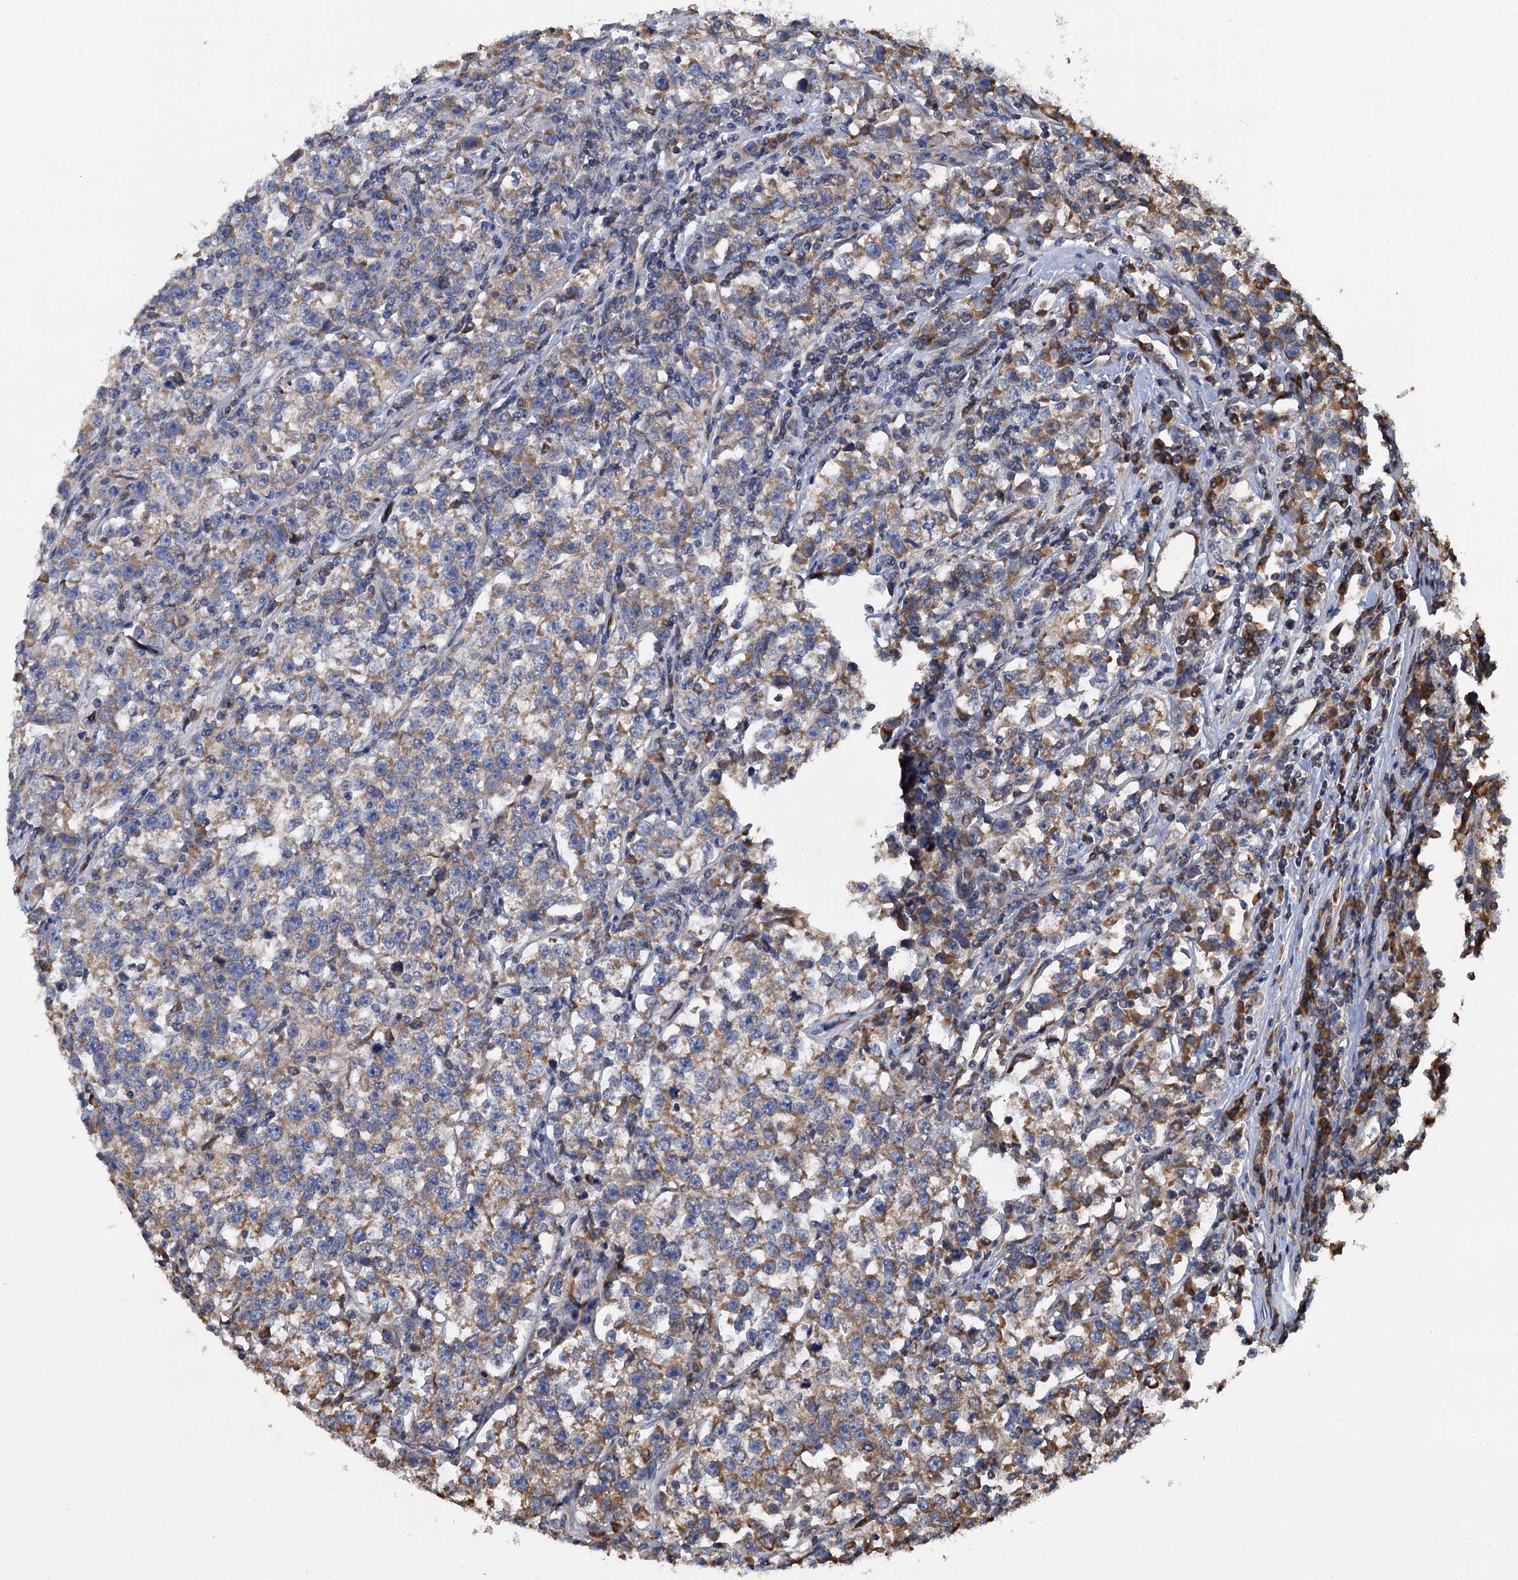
{"staining": {"intensity": "moderate", "quantity": "25%-75%", "location": "cytoplasmic/membranous"}, "tissue": "testis cancer", "cell_type": "Tumor cells", "image_type": "cancer", "snomed": [{"axis": "morphology", "description": "Normal tissue, NOS"}, {"axis": "morphology", "description": "Seminoma, NOS"}, {"axis": "topography", "description": "Testis"}], "caption": "Brown immunohistochemical staining in human testis seminoma reveals moderate cytoplasmic/membranous expression in about 25%-75% of tumor cells. (DAB IHC with brightfield microscopy, high magnification).", "gene": "LINS1", "patient": {"sex": "male", "age": 43}}